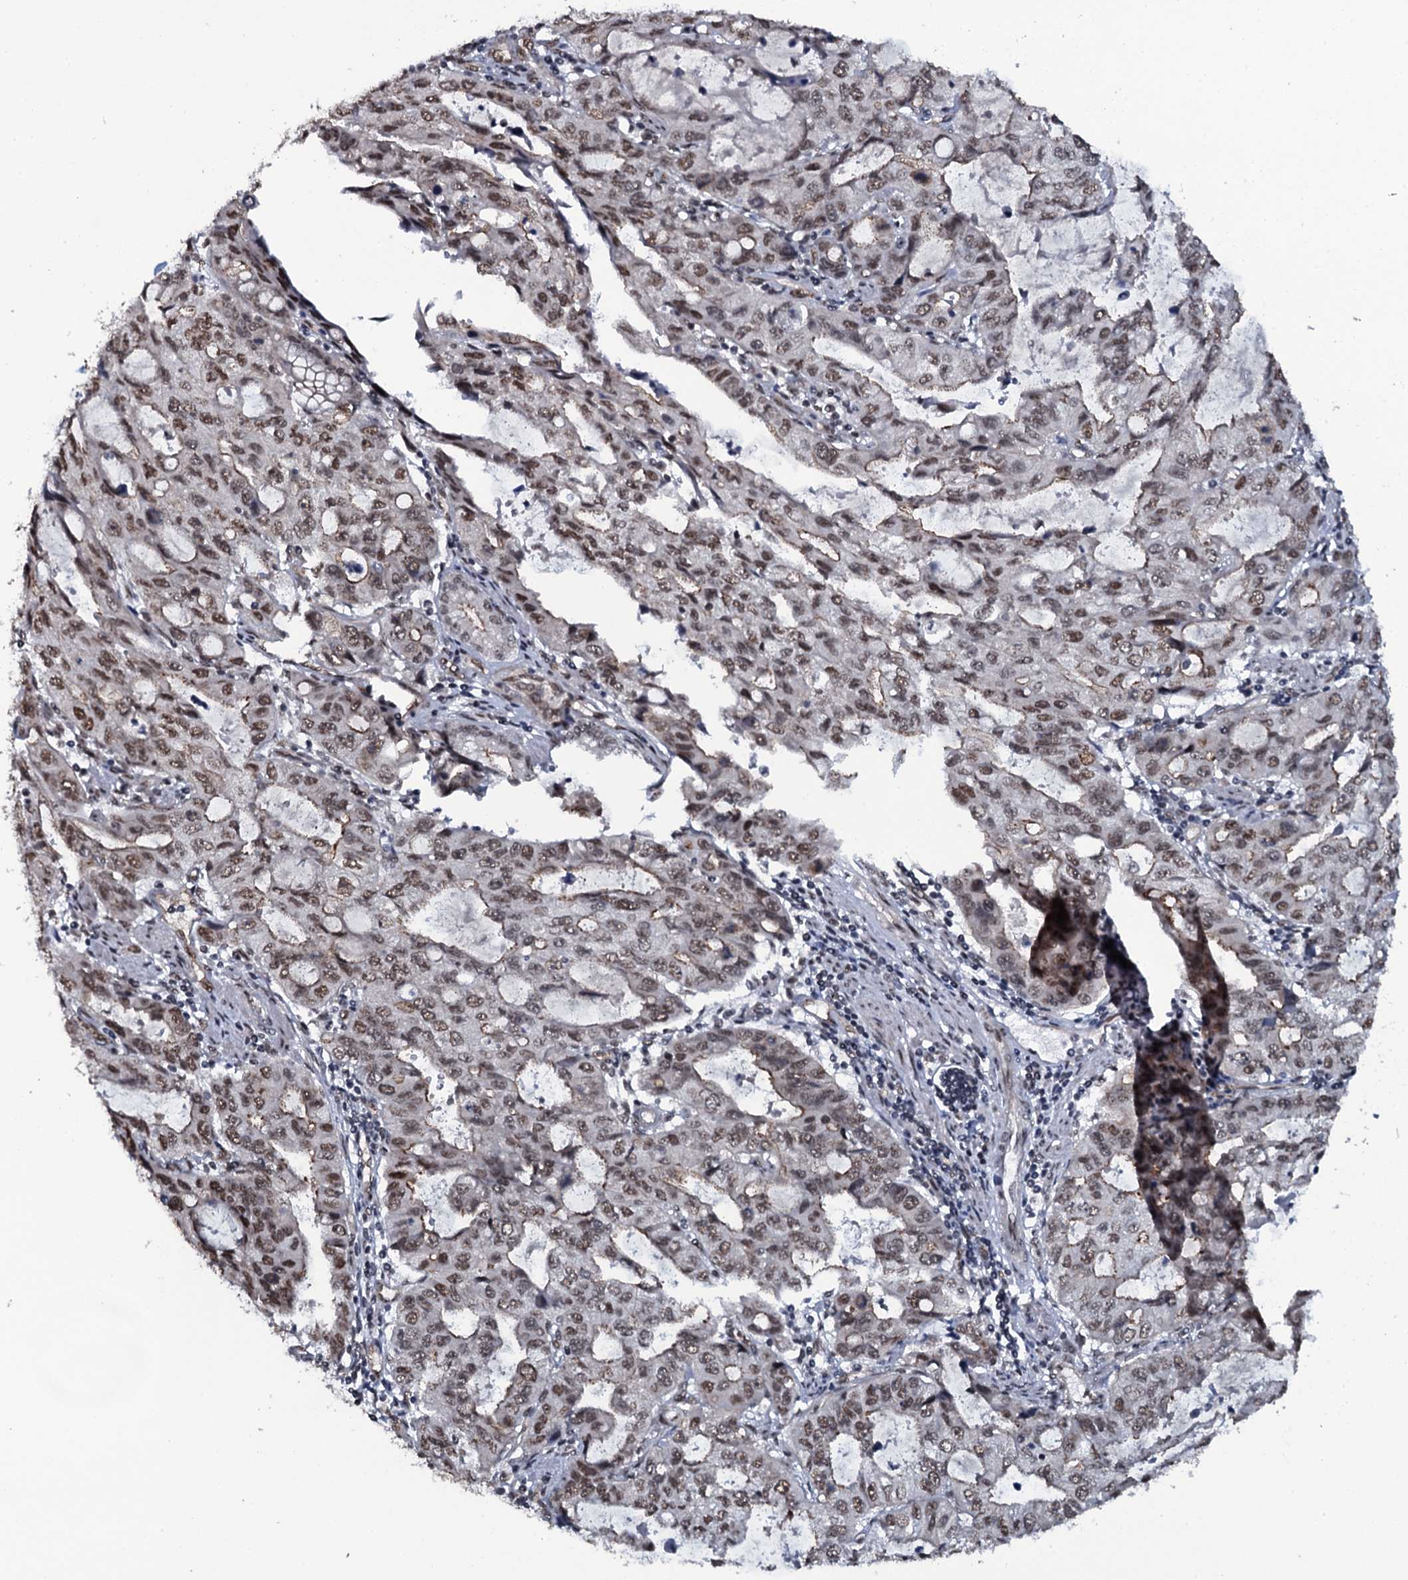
{"staining": {"intensity": "moderate", "quantity": ">75%", "location": "nuclear"}, "tissue": "stomach cancer", "cell_type": "Tumor cells", "image_type": "cancer", "snomed": [{"axis": "morphology", "description": "Adenocarcinoma, NOS"}, {"axis": "topography", "description": "Stomach, upper"}], "caption": "Immunohistochemistry (IHC) (DAB) staining of adenocarcinoma (stomach) displays moderate nuclear protein staining in approximately >75% of tumor cells. The staining was performed using DAB (3,3'-diaminobenzidine), with brown indicating positive protein expression. Nuclei are stained blue with hematoxylin.", "gene": "SH2D4B", "patient": {"sex": "female", "age": 52}}